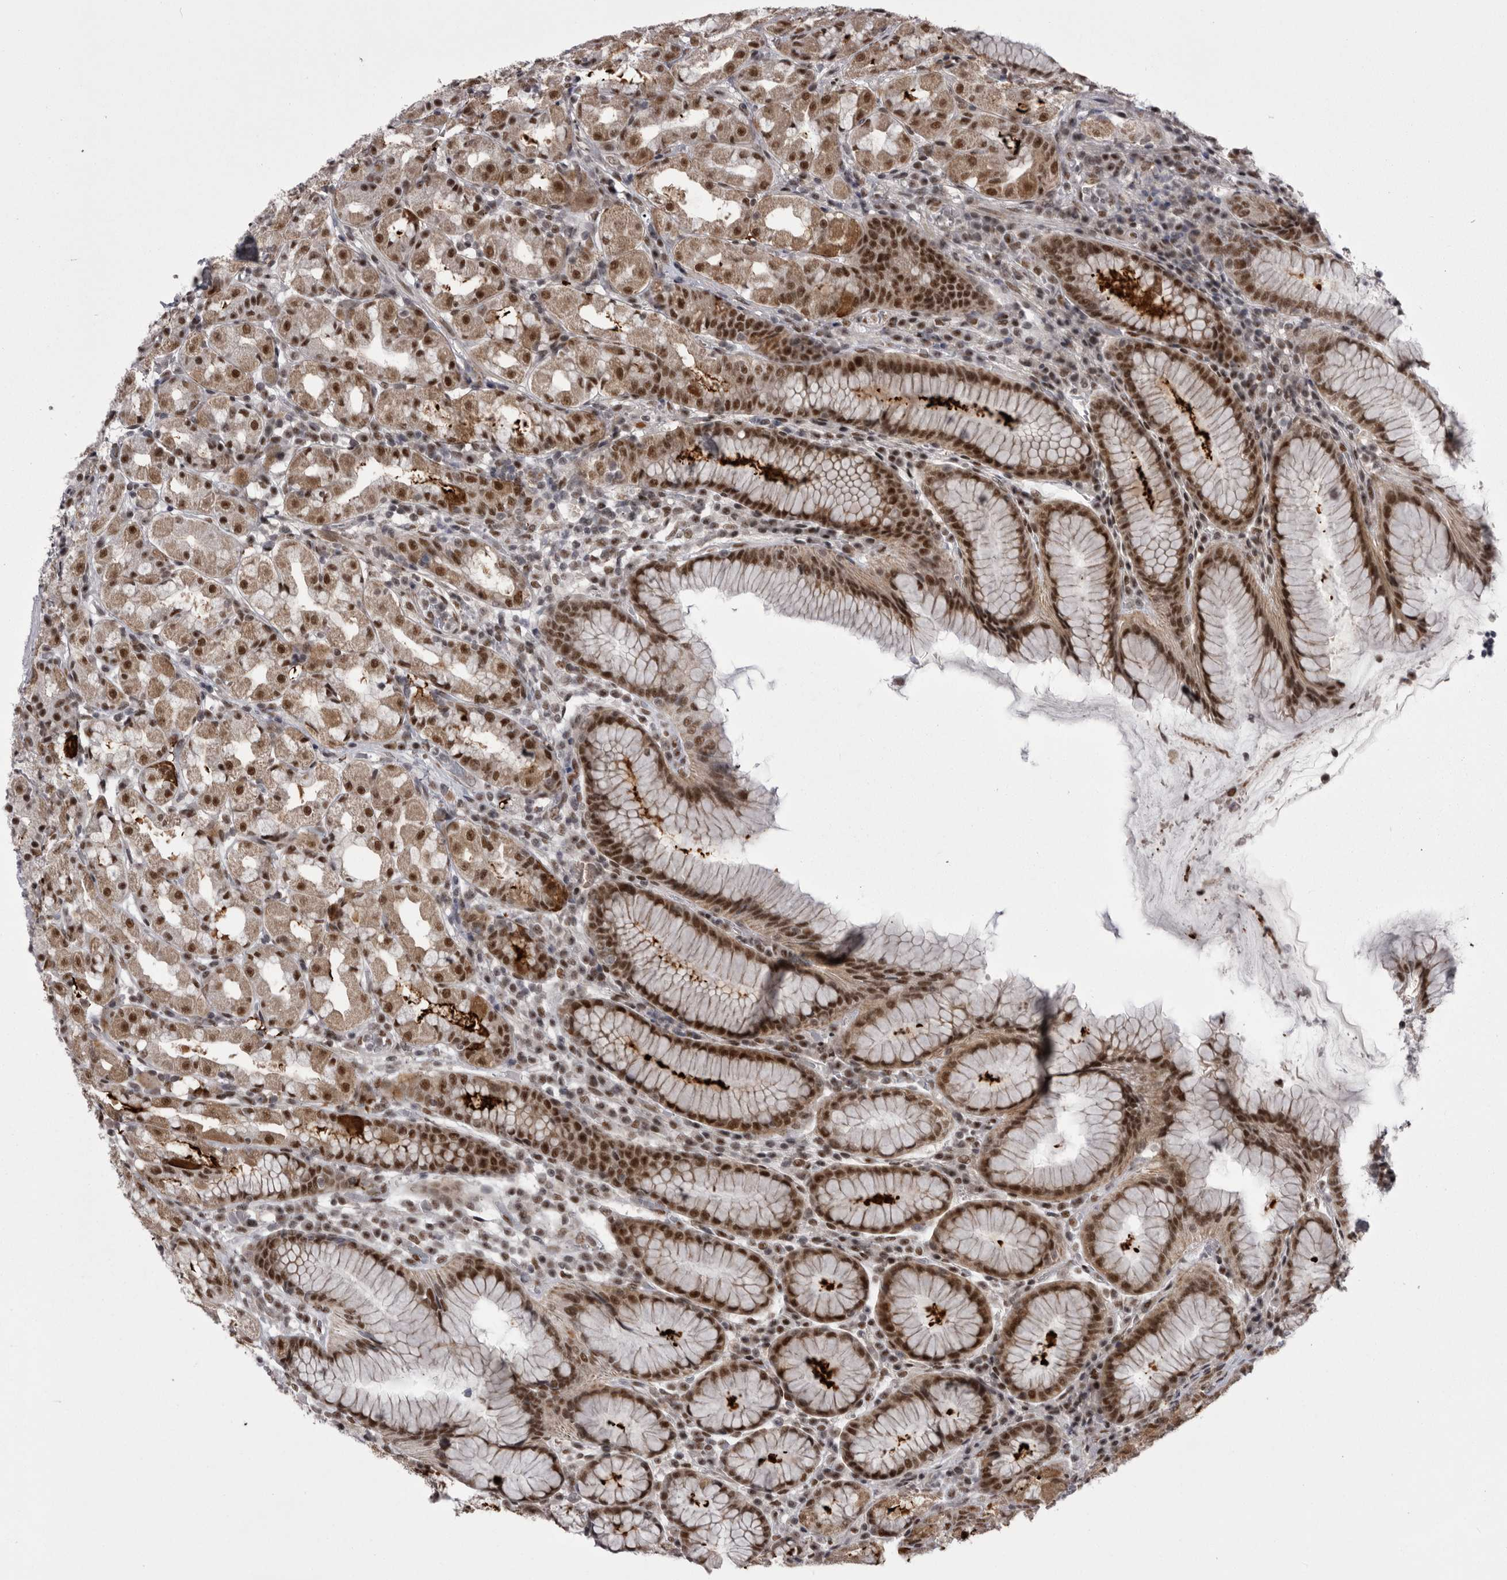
{"staining": {"intensity": "moderate", "quantity": ">75%", "location": "cytoplasmic/membranous,nuclear"}, "tissue": "stomach", "cell_type": "Glandular cells", "image_type": "normal", "snomed": [{"axis": "morphology", "description": "Normal tissue, NOS"}, {"axis": "topography", "description": "Stomach, lower"}], "caption": "A medium amount of moderate cytoplasmic/membranous,nuclear expression is appreciated in approximately >75% of glandular cells in unremarkable stomach. (DAB IHC, brown staining for protein, blue staining for nuclei).", "gene": "MEPCE", "patient": {"sex": "female", "age": 56}}